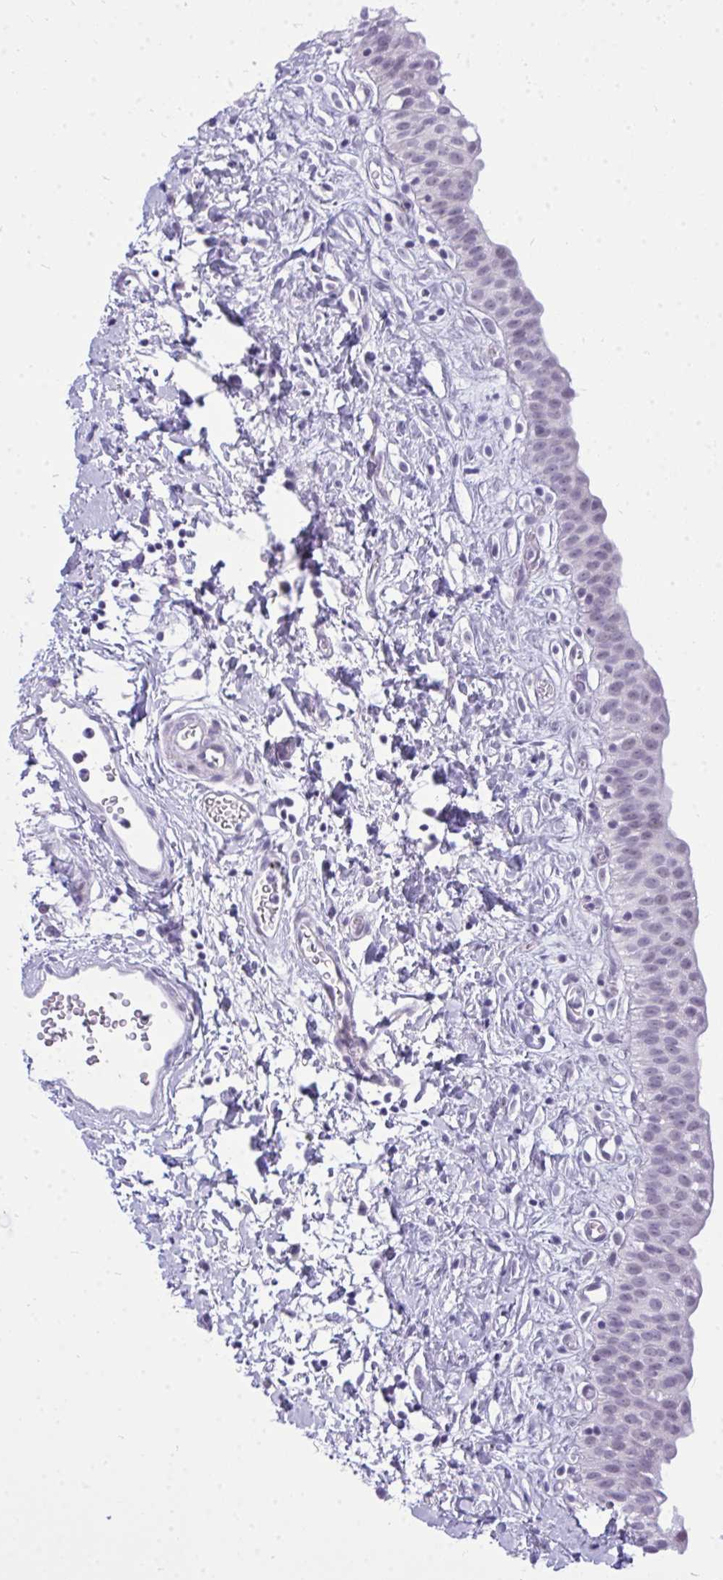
{"staining": {"intensity": "negative", "quantity": "none", "location": "none"}, "tissue": "urinary bladder", "cell_type": "Urothelial cells", "image_type": "normal", "snomed": [{"axis": "morphology", "description": "Normal tissue, NOS"}, {"axis": "topography", "description": "Urinary bladder"}], "caption": "Immunohistochemistry (IHC) image of unremarkable urinary bladder stained for a protein (brown), which displays no expression in urothelial cells. (DAB (3,3'-diaminobenzidine) immunohistochemistry (IHC) visualized using brightfield microscopy, high magnification).", "gene": "ZSCAN25", "patient": {"sex": "male", "age": 51}}